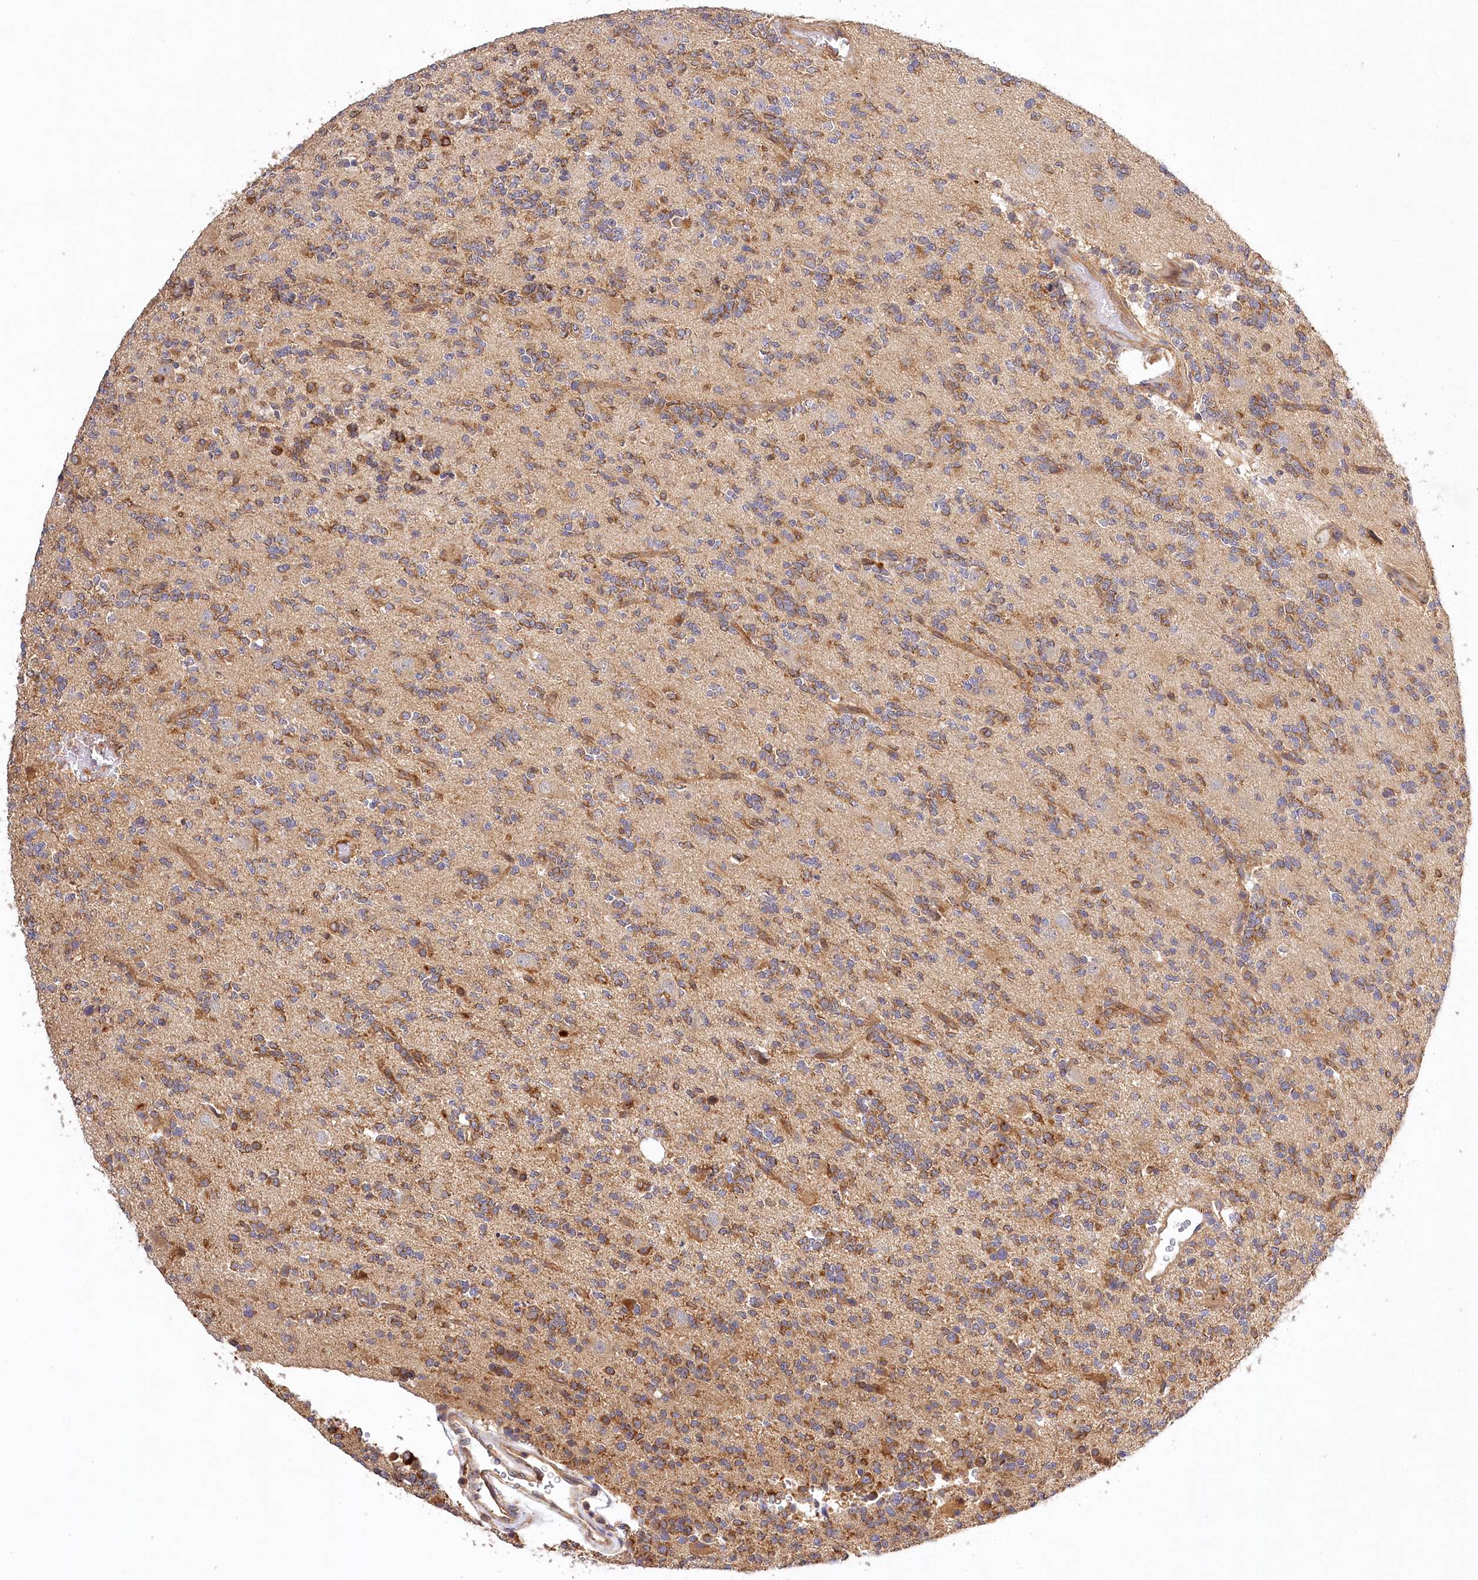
{"staining": {"intensity": "moderate", "quantity": "25%-75%", "location": "cytoplasmic/membranous"}, "tissue": "glioma", "cell_type": "Tumor cells", "image_type": "cancer", "snomed": [{"axis": "morphology", "description": "Glioma, malignant, High grade"}, {"axis": "topography", "description": "Brain"}], "caption": "Glioma was stained to show a protein in brown. There is medium levels of moderate cytoplasmic/membranous positivity in about 25%-75% of tumor cells.", "gene": "LSS", "patient": {"sex": "female", "age": 62}}